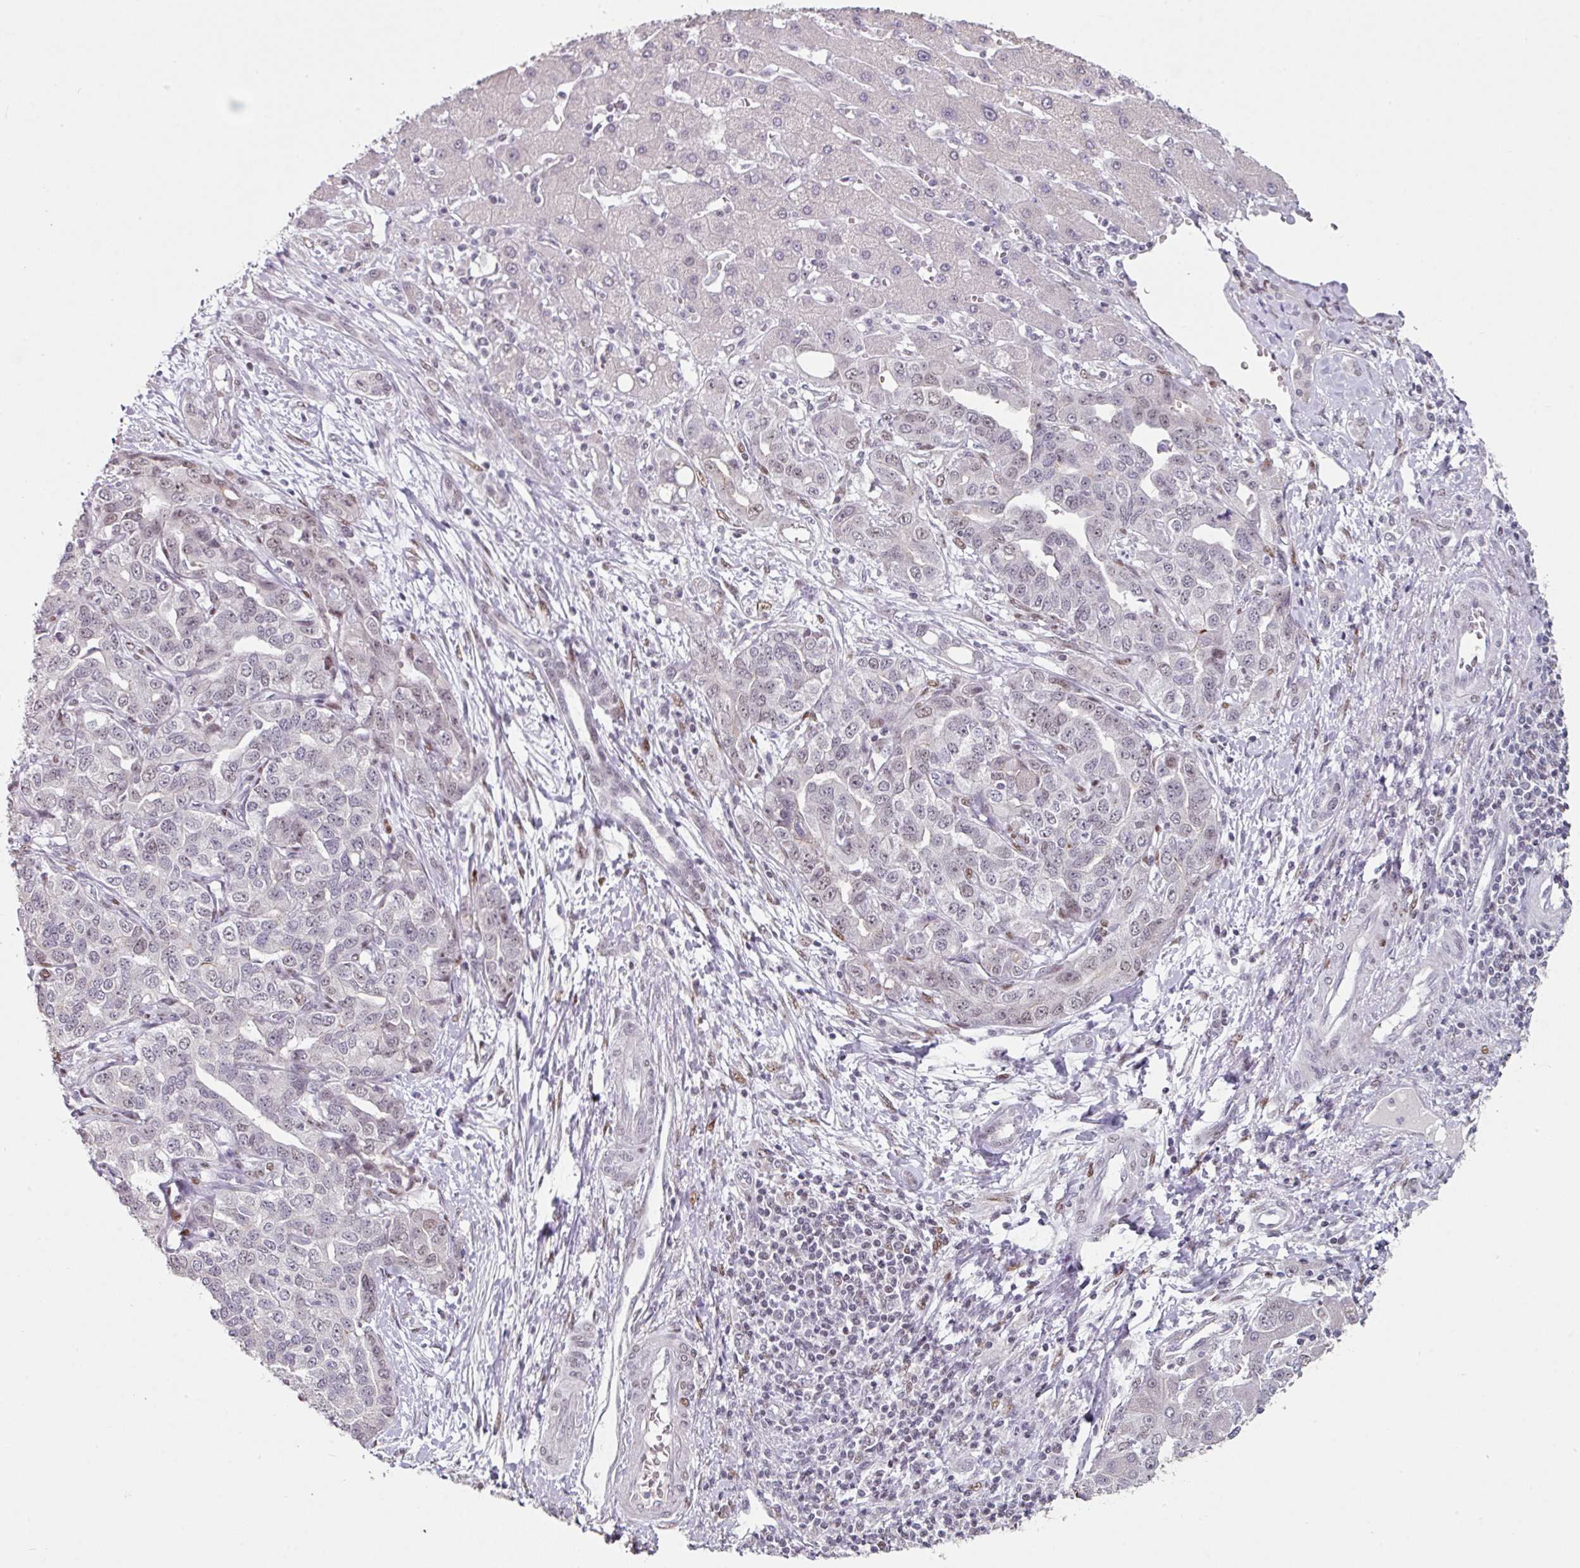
{"staining": {"intensity": "weak", "quantity": "<25%", "location": "nuclear"}, "tissue": "liver cancer", "cell_type": "Tumor cells", "image_type": "cancer", "snomed": [{"axis": "morphology", "description": "Cholangiocarcinoma"}, {"axis": "topography", "description": "Liver"}], "caption": "Image shows no protein positivity in tumor cells of liver cholangiocarcinoma tissue.", "gene": "ELK1", "patient": {"sex": "male", "age": 59}}